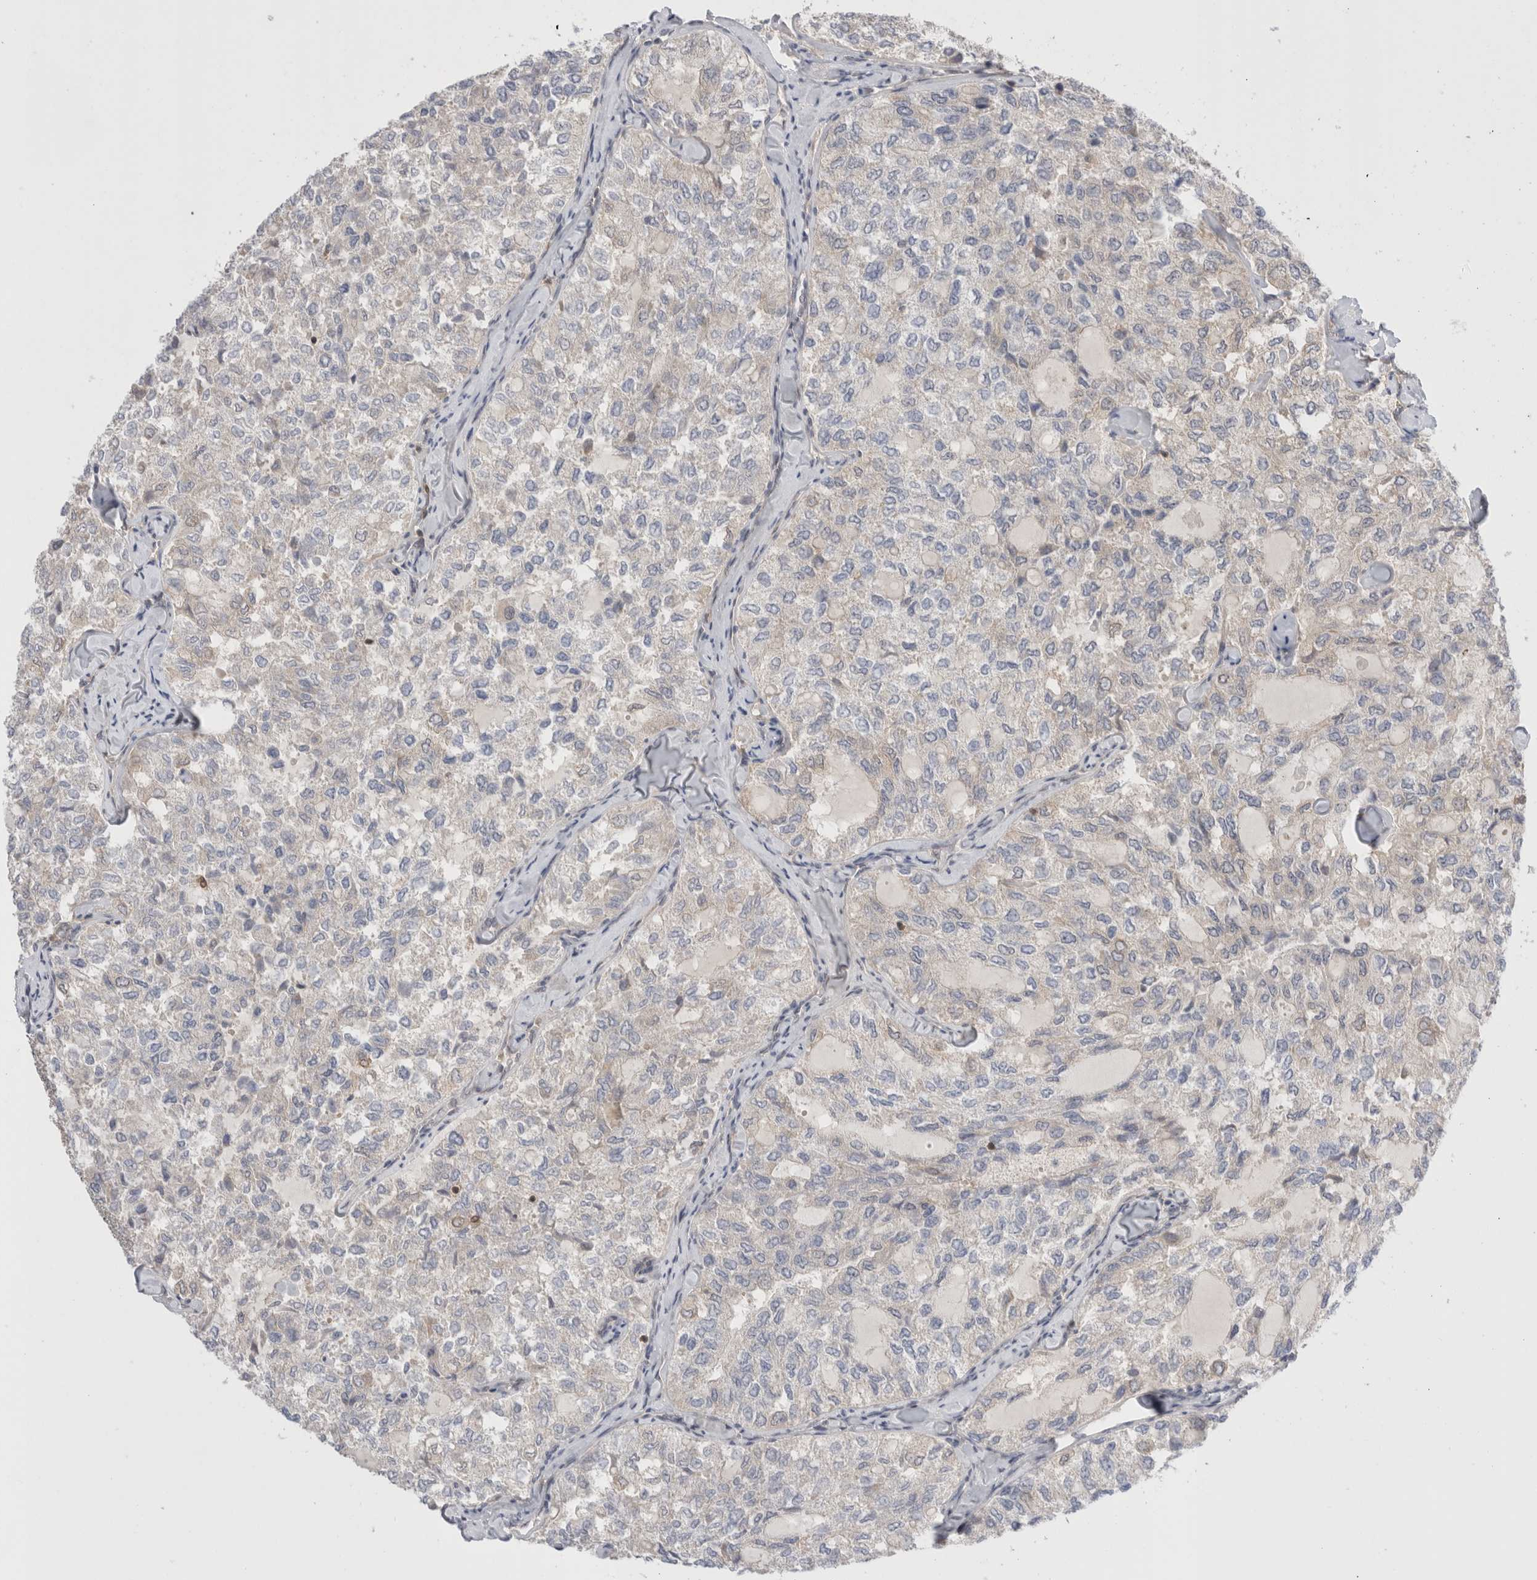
{"staining": {"intensity": "negative", "quantity": "none", "location": "none"}, "tissue": "thyroid cancer", "cell_type": "Tumor cells", "image_type": "cancer", "snomed": [{"axis": "morphology", "description": "Follicular adenoma carcinoma, NOS"}, {"axis": "topography", "description": "Thyroid gland"}], "caption": "Immunohistochemistry (IHC) of thyroid follicular adenoma carcinoma shows no staining in tumor cells.", "gene": "NFKB1", "patient": {"sex": "male", "age": 75}}